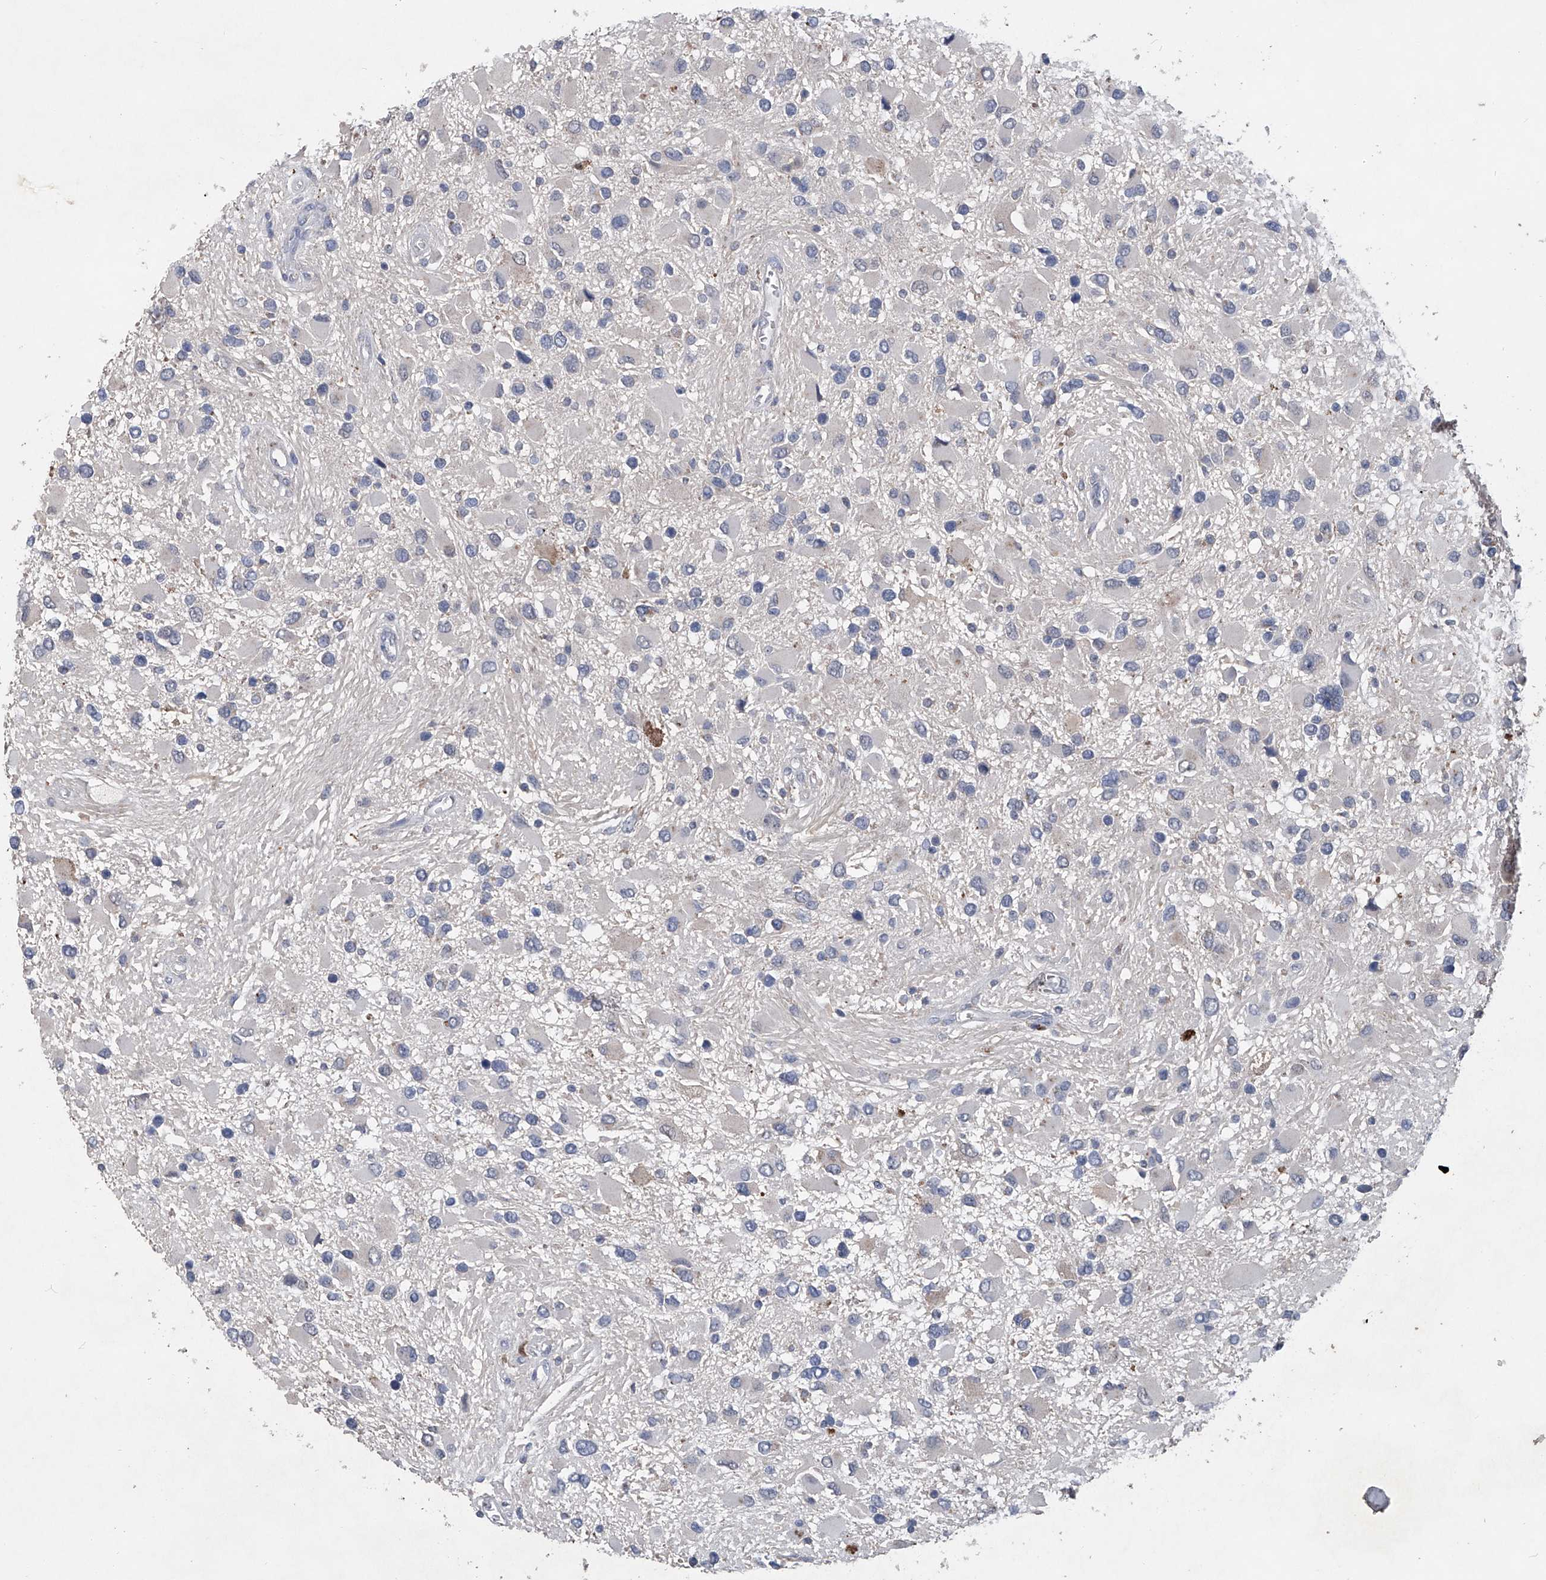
{"staining": {"intensity": "negative", "quantity": "none", "location": "none"}, "tissue": "glioma", "cell_type": "Tumor cells", "image_type": "cancer", "snomed": [{"axis": "morphology", "description": "Glioma, malignant, High grade"}, {"axis": "topography", "description": "Brain"}], "caption": "Glioma stained for a protein using IHC exhibits no expression tumor cells.", "gene": "PCSK5", "patient": {"sex": "male", "age": 53}}